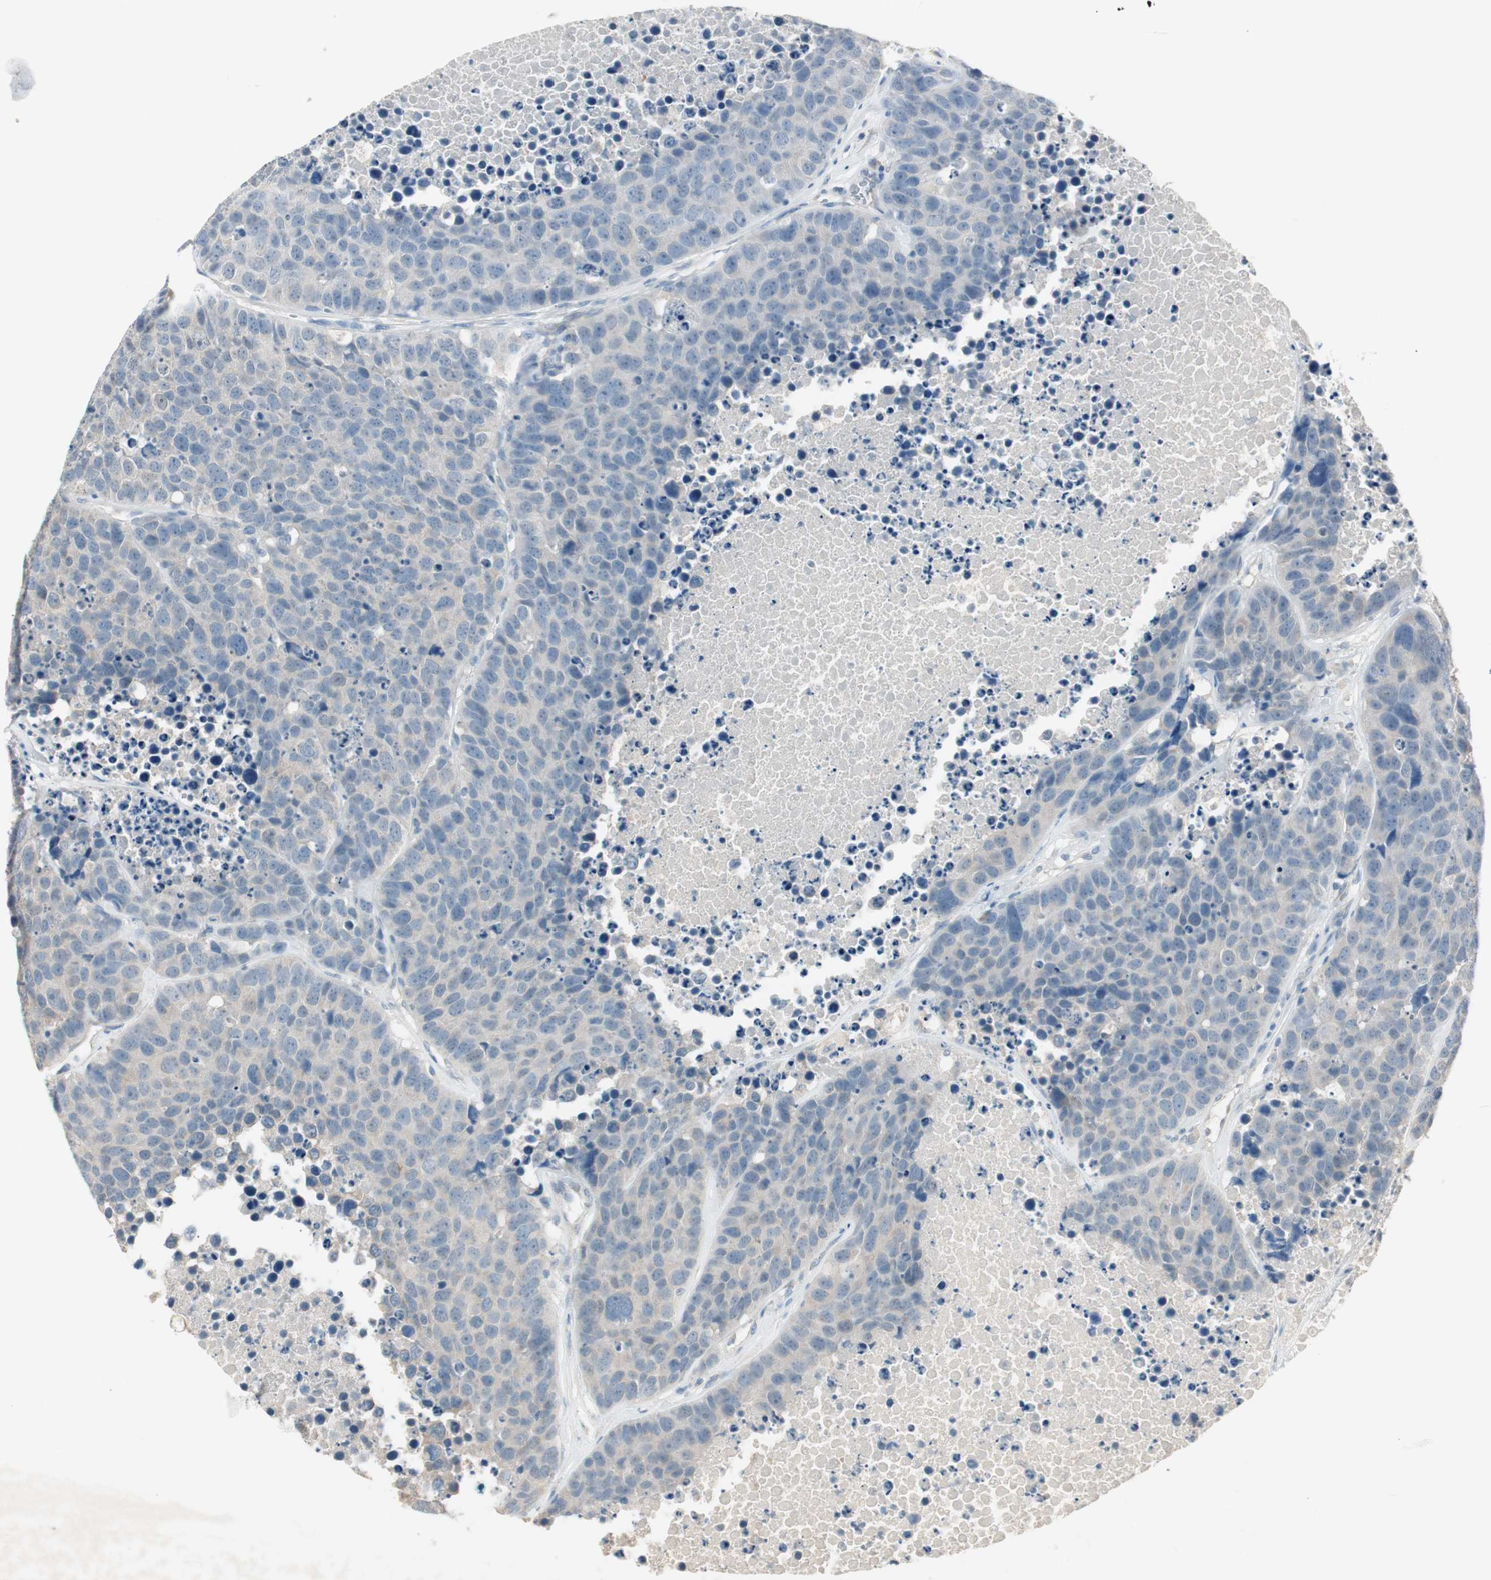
{"staining": {"intensity": "negative", "quantity": "none", "location": "none"}, "tissue": "carcinoid", "cell_type": "Tumor cells", "image_type": "cancer", "snomed": [{"axis": "morphology", "description": "Carcinoid, malignant, NOS"}, {"axis": "topography", "description": "Lung"}], "caption": "Photomicrograph shows no protein staining in tumor cells of malignant carcinoid tissue.", "gene": "KHK", "patient": {"sex": "male", "age": 60}}